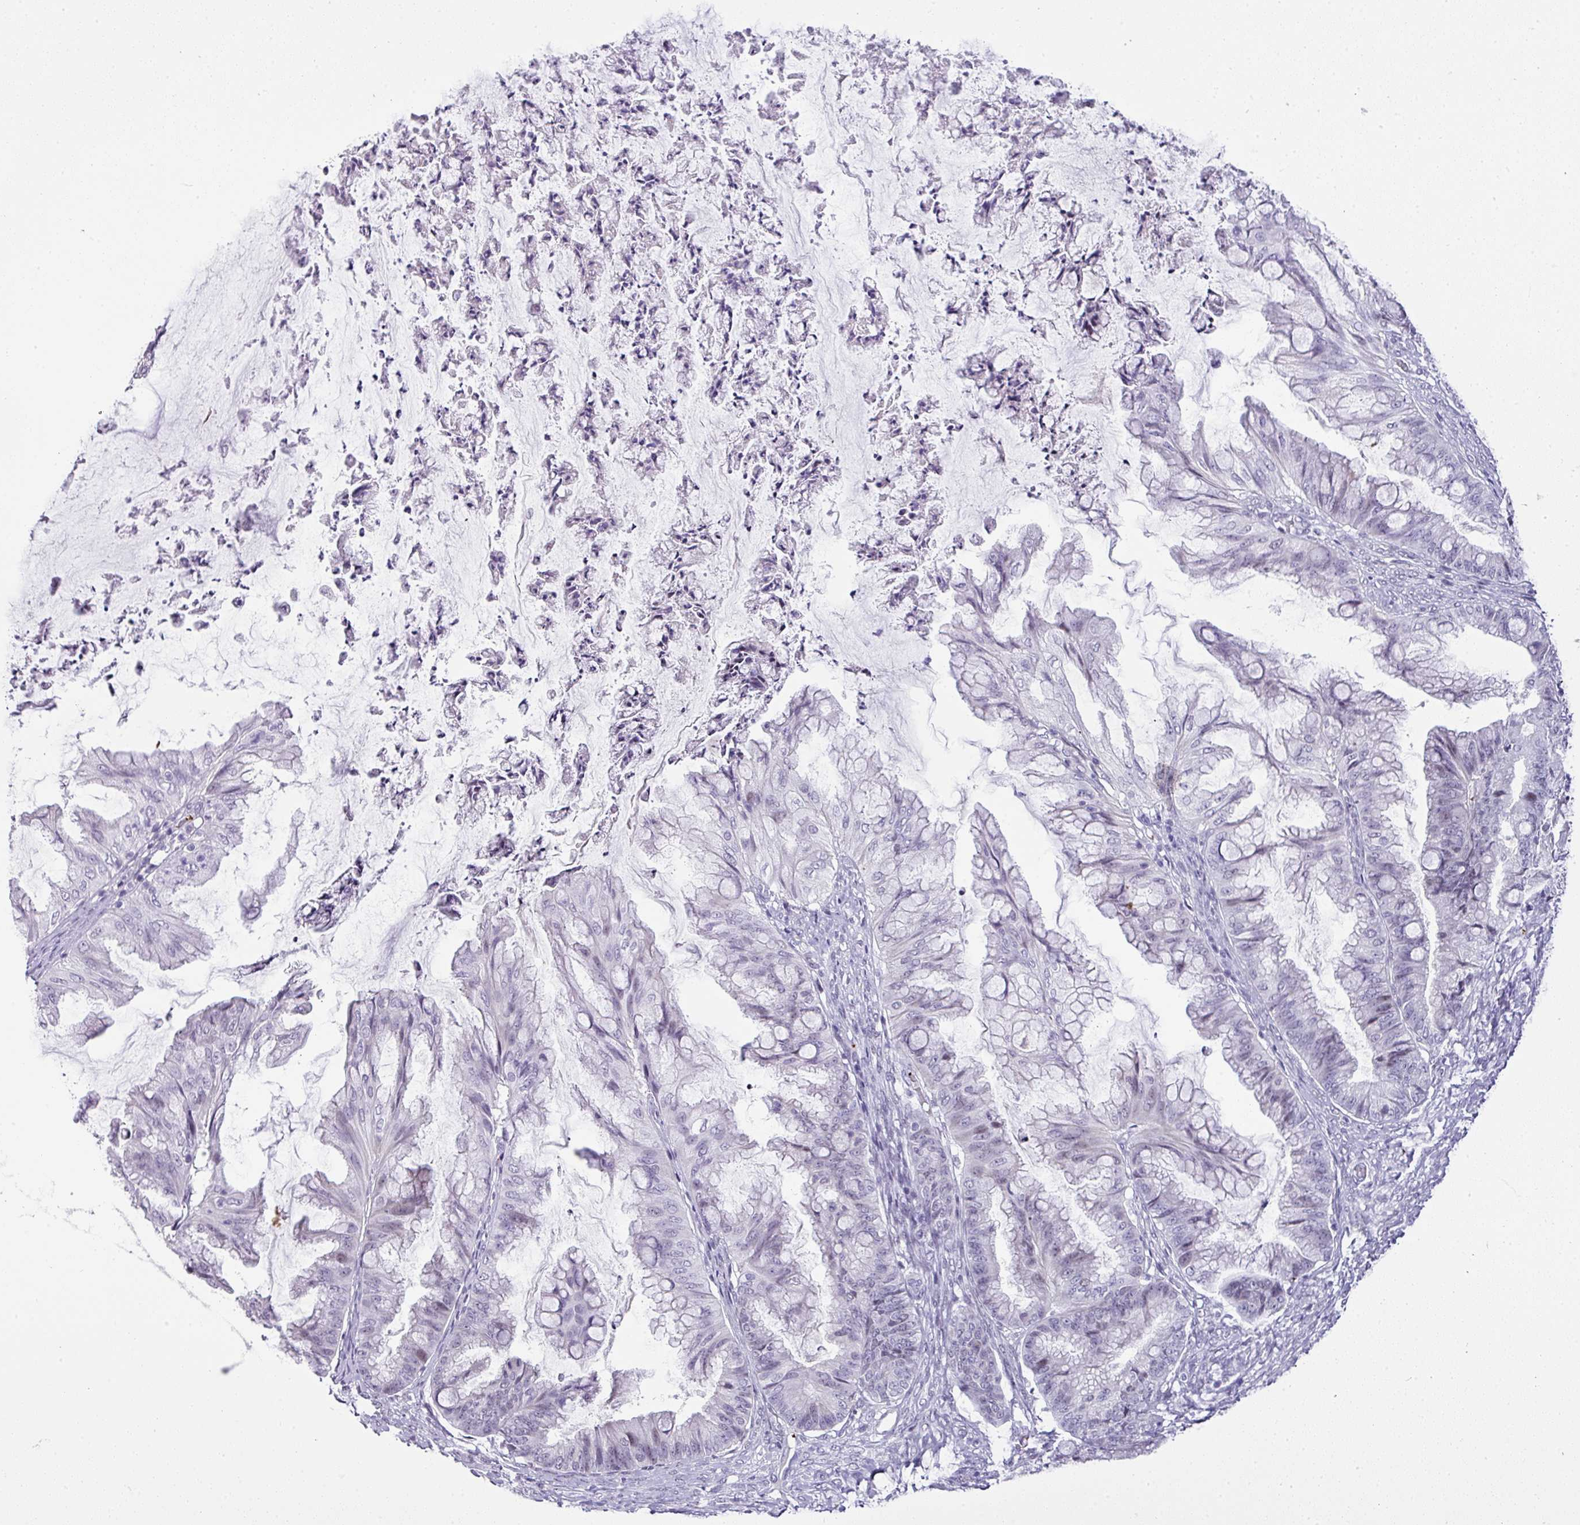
{"staining": {"intensity": "negative", "quantity": "none", "location": "none"}, "tissue": "ovarian cancer", "cell_type": "Tumor cells", "image_type": "cancer", "snomed": [{"axis": "morphology", "description": "Cystadenocarcinoma, mucinous, NOS"}, {"axis": "topography", "description": "Ovary"}], "caption": "Immunohistochemical staining of human mucinous cystadenocarcinoma (ovarian) displays no significant staining in tumor cells.", "gene": "CMTM5", "patient": {"sex": "female", "age": 35}}